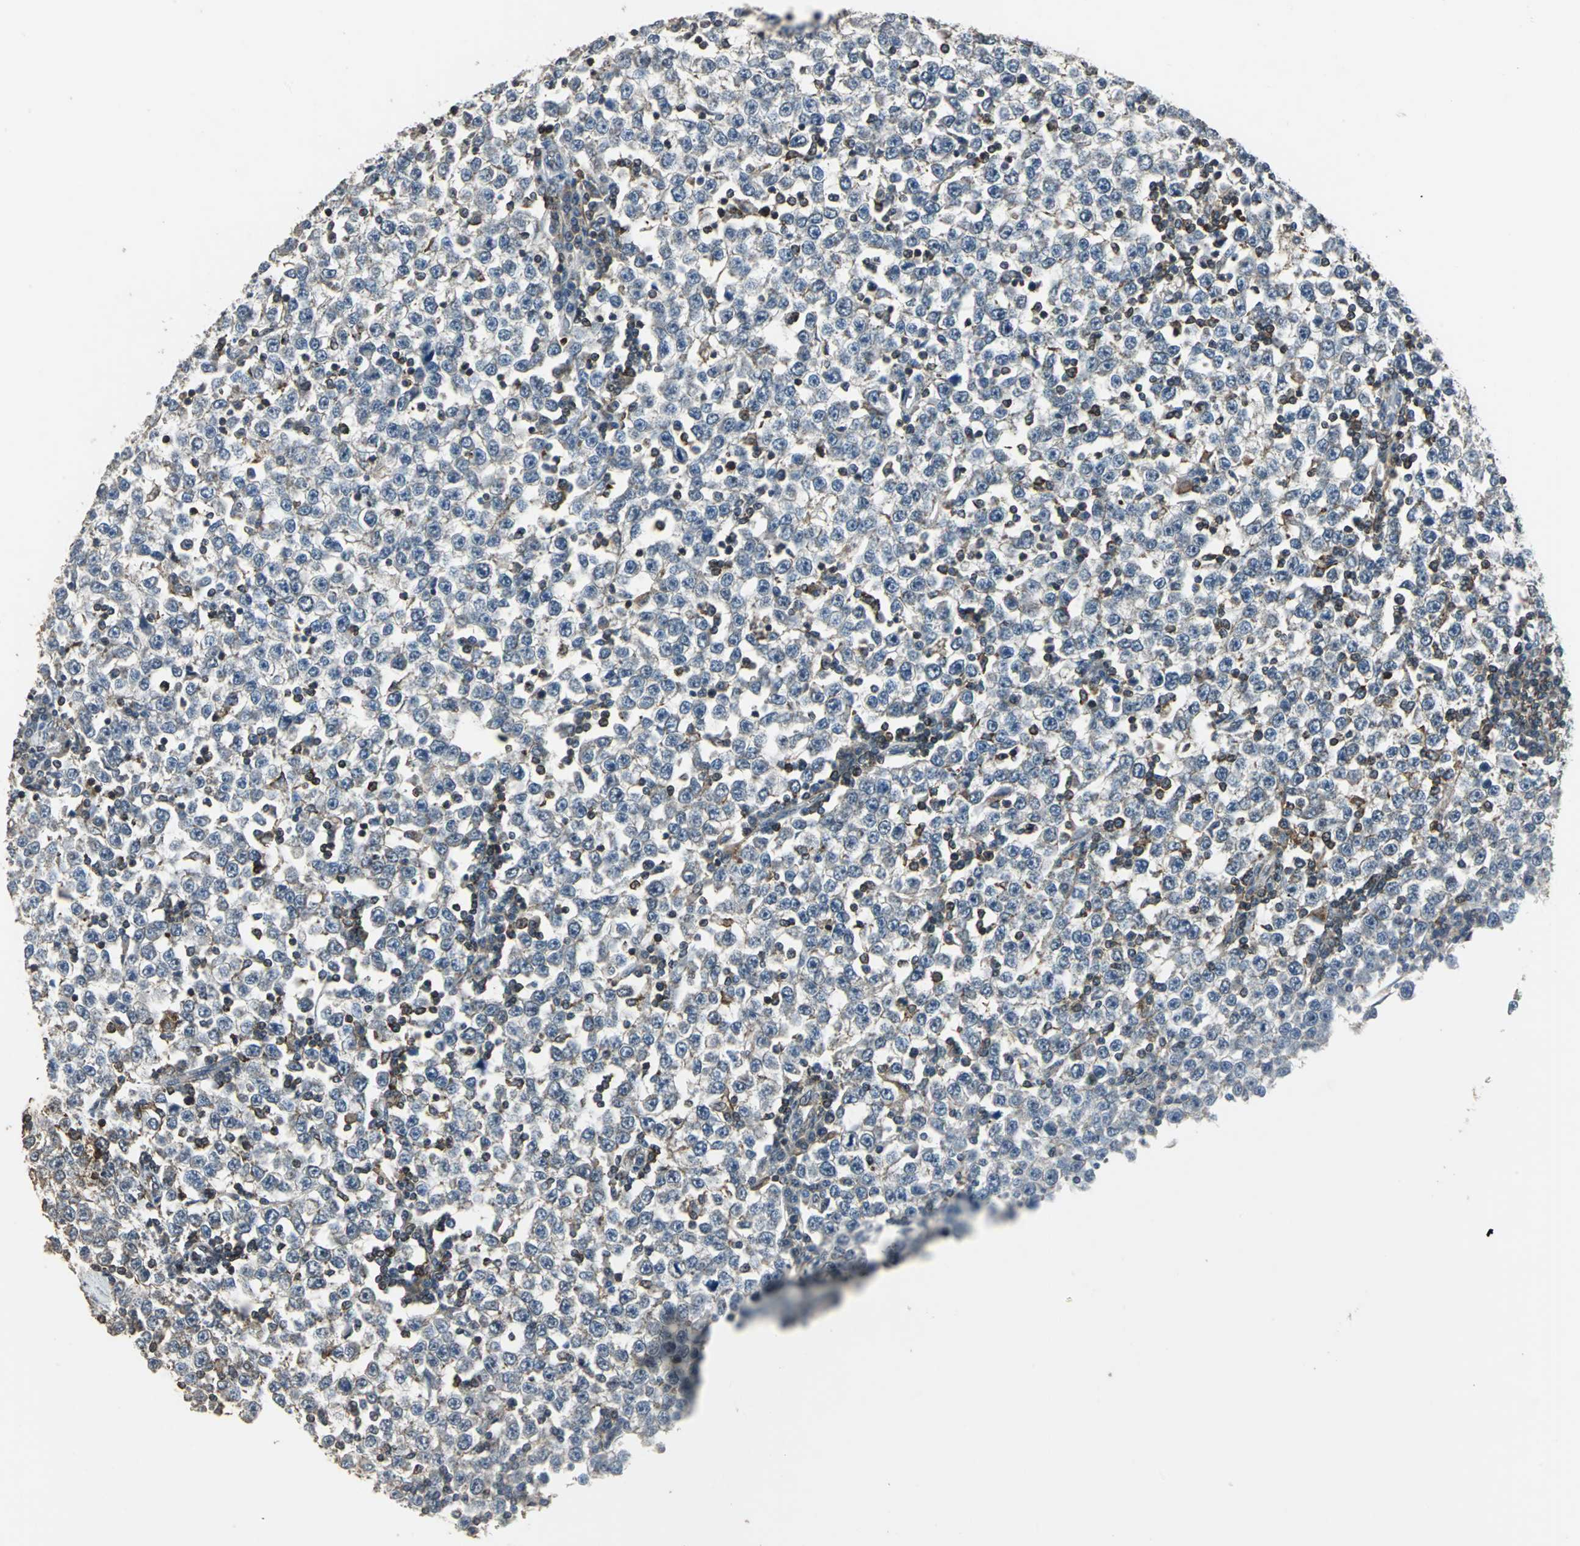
{"staining": {"intensity": "weak", "quantity": "25%-75%", "location": "cytoplasmic/membranous"}, "tissue": "testis cancer", "cell_type": "Tumor cells", "image_type": "cancer", "snomed": [{"axis": "morphology", "description": "Seminoma, NOS"}, {"axis": "topography", "description": "Testis"}], "caption": "Immunohistochemistry (IHC) image of neoplastic tissue: testis cancer (seminoma) stained using IHC displays low levels of weak protein expression localized specifically in the cytoplasmic/membranous of tumor cells, appearing as a cytoplasmic/membranous brown color.", "gene": "DNAJB4", "patient": {"sex": "male", "age": 65}}